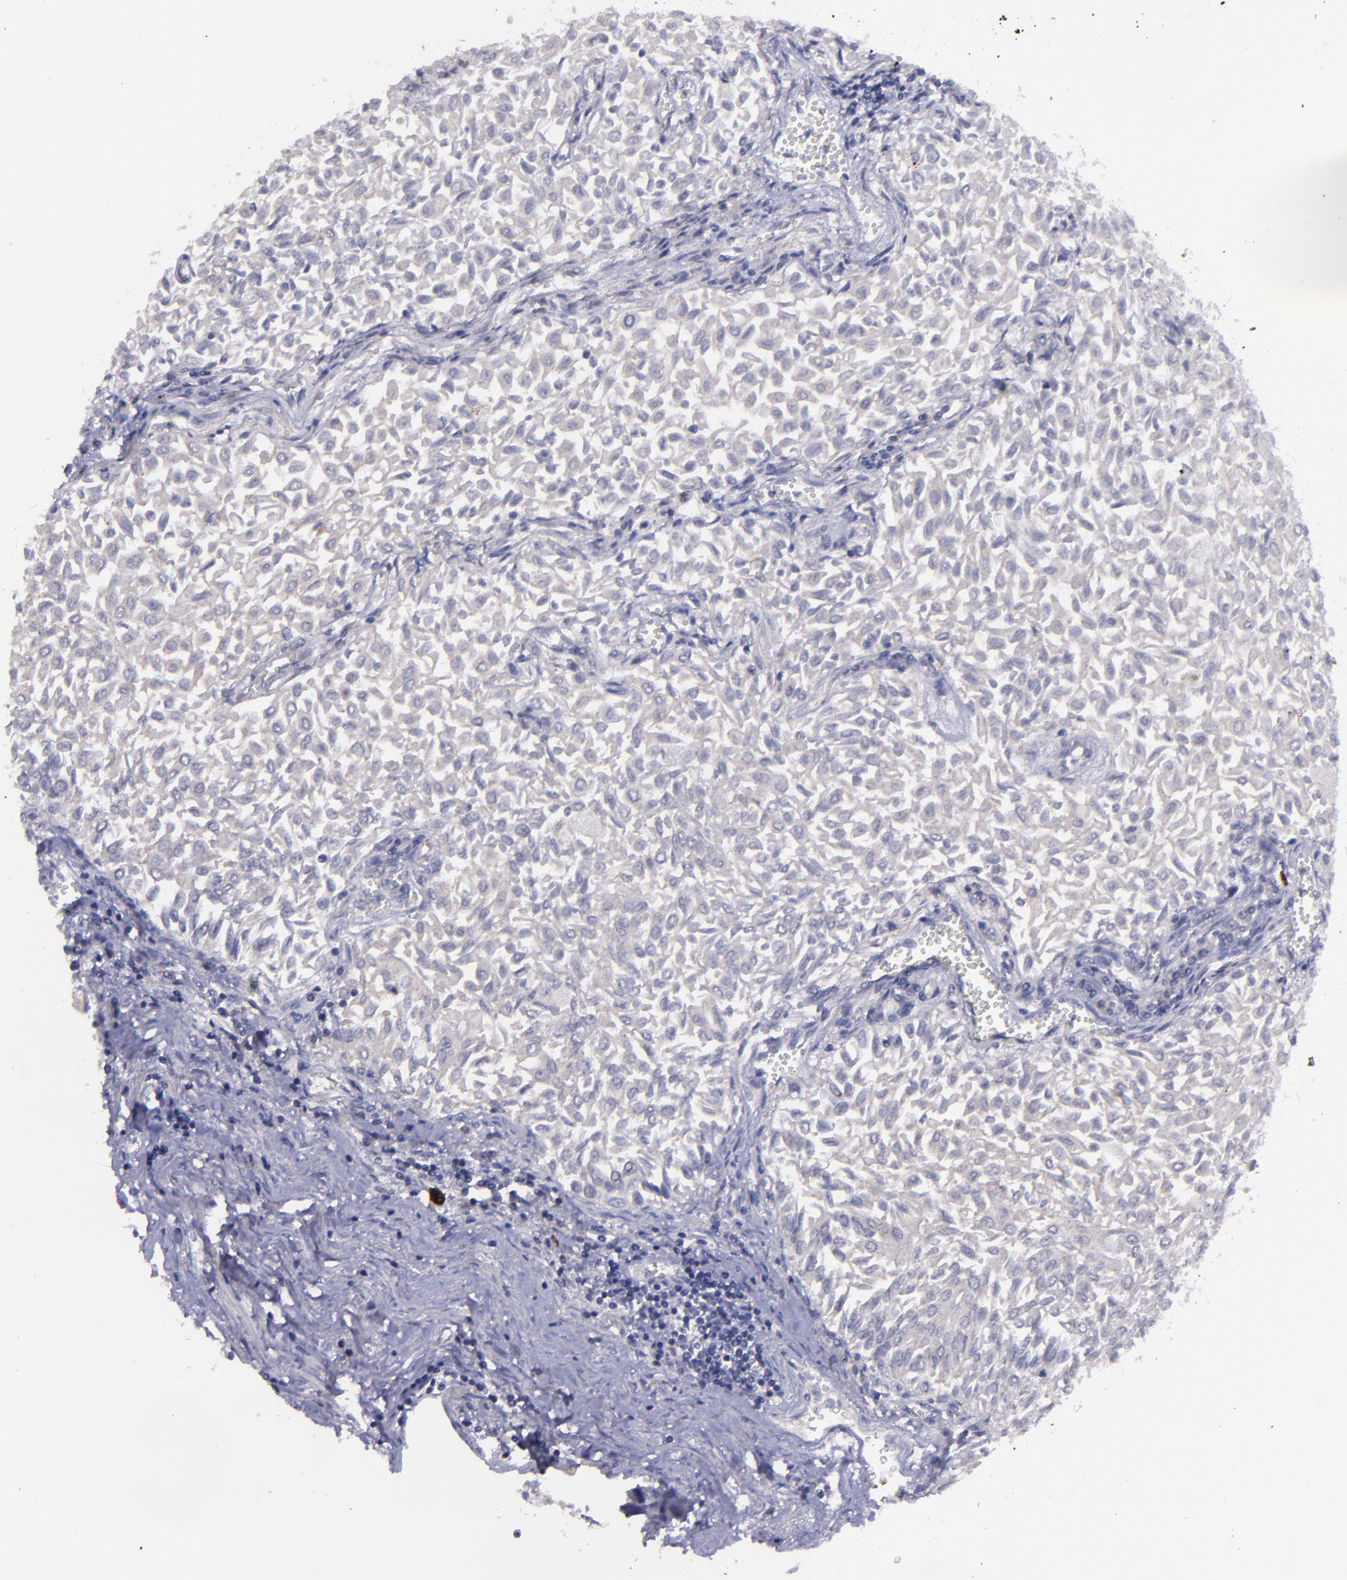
{"staining": {"intensity": "negative", "quantity": "none", "location": "none"}, "tissue": "urothelial cancer", "cell_type": "Tumor cells", "image_type": "cancer", "snomed": [{"axis": "morphology", "description": "Urothelial carcinoma, Low grade"}, {"axis": "topography", "description": "Urinary bladder"}], "caption": "This is an immunohistochemistry histopathology image of human low-grade urothelial carcinoma. There is no expression in tumor cells.", "gene": "MASP1", "patient": {"sex": "male", "age": 64}}